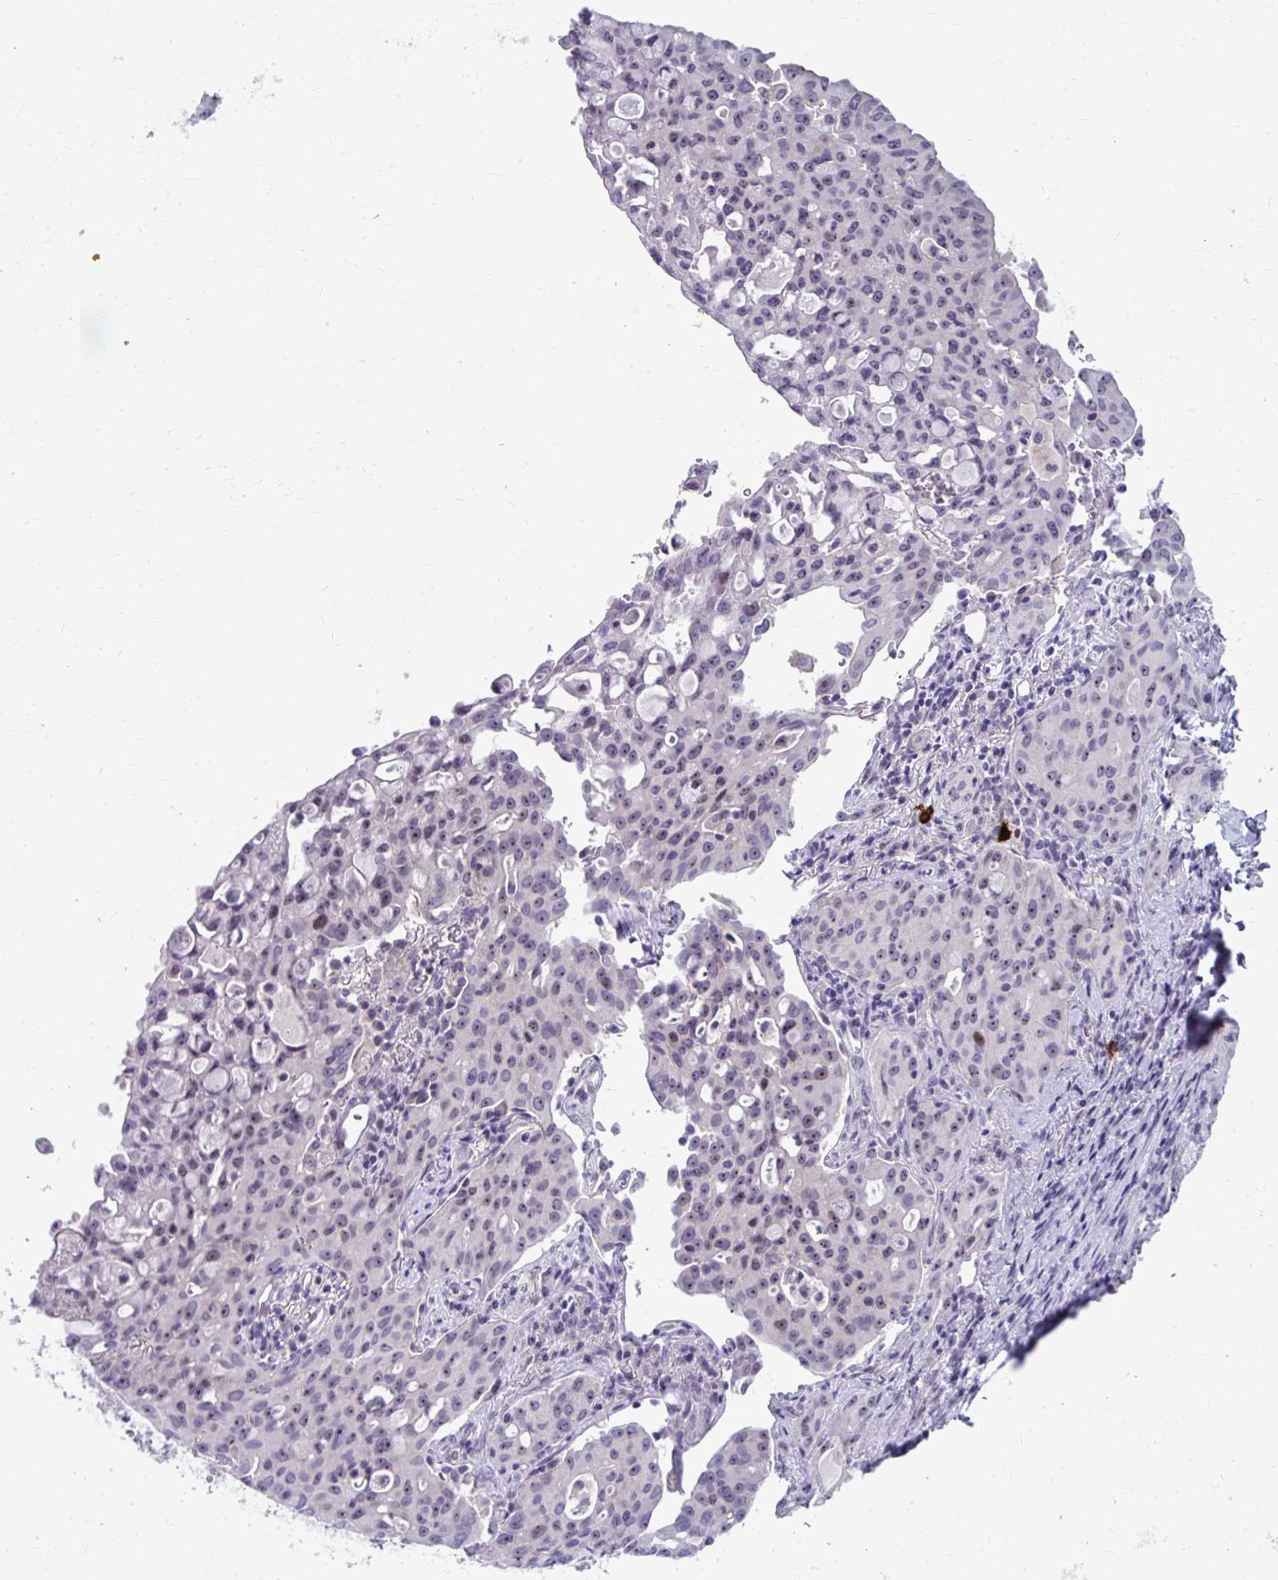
{"staining": {"intensity": "weak", "quantity": "25%-75%", "location": "nuclear"}, "tissue": "lung cancer", "cell_type": "Tumor cells", "image_type": "cancer", "snomed": [{"axis": "morphology", "description": "Adenocarcinoma, NOS"}, {"axis": "topography", "description": "Lung"}], "caption": "Tumor cells exhibit low levels of weak nuclear staining in approximately 25%-75% of cells in lung cancer (adenocarcinoma).", "gene": "MUS81", "patient": {"sex": "female", "age": 44}}